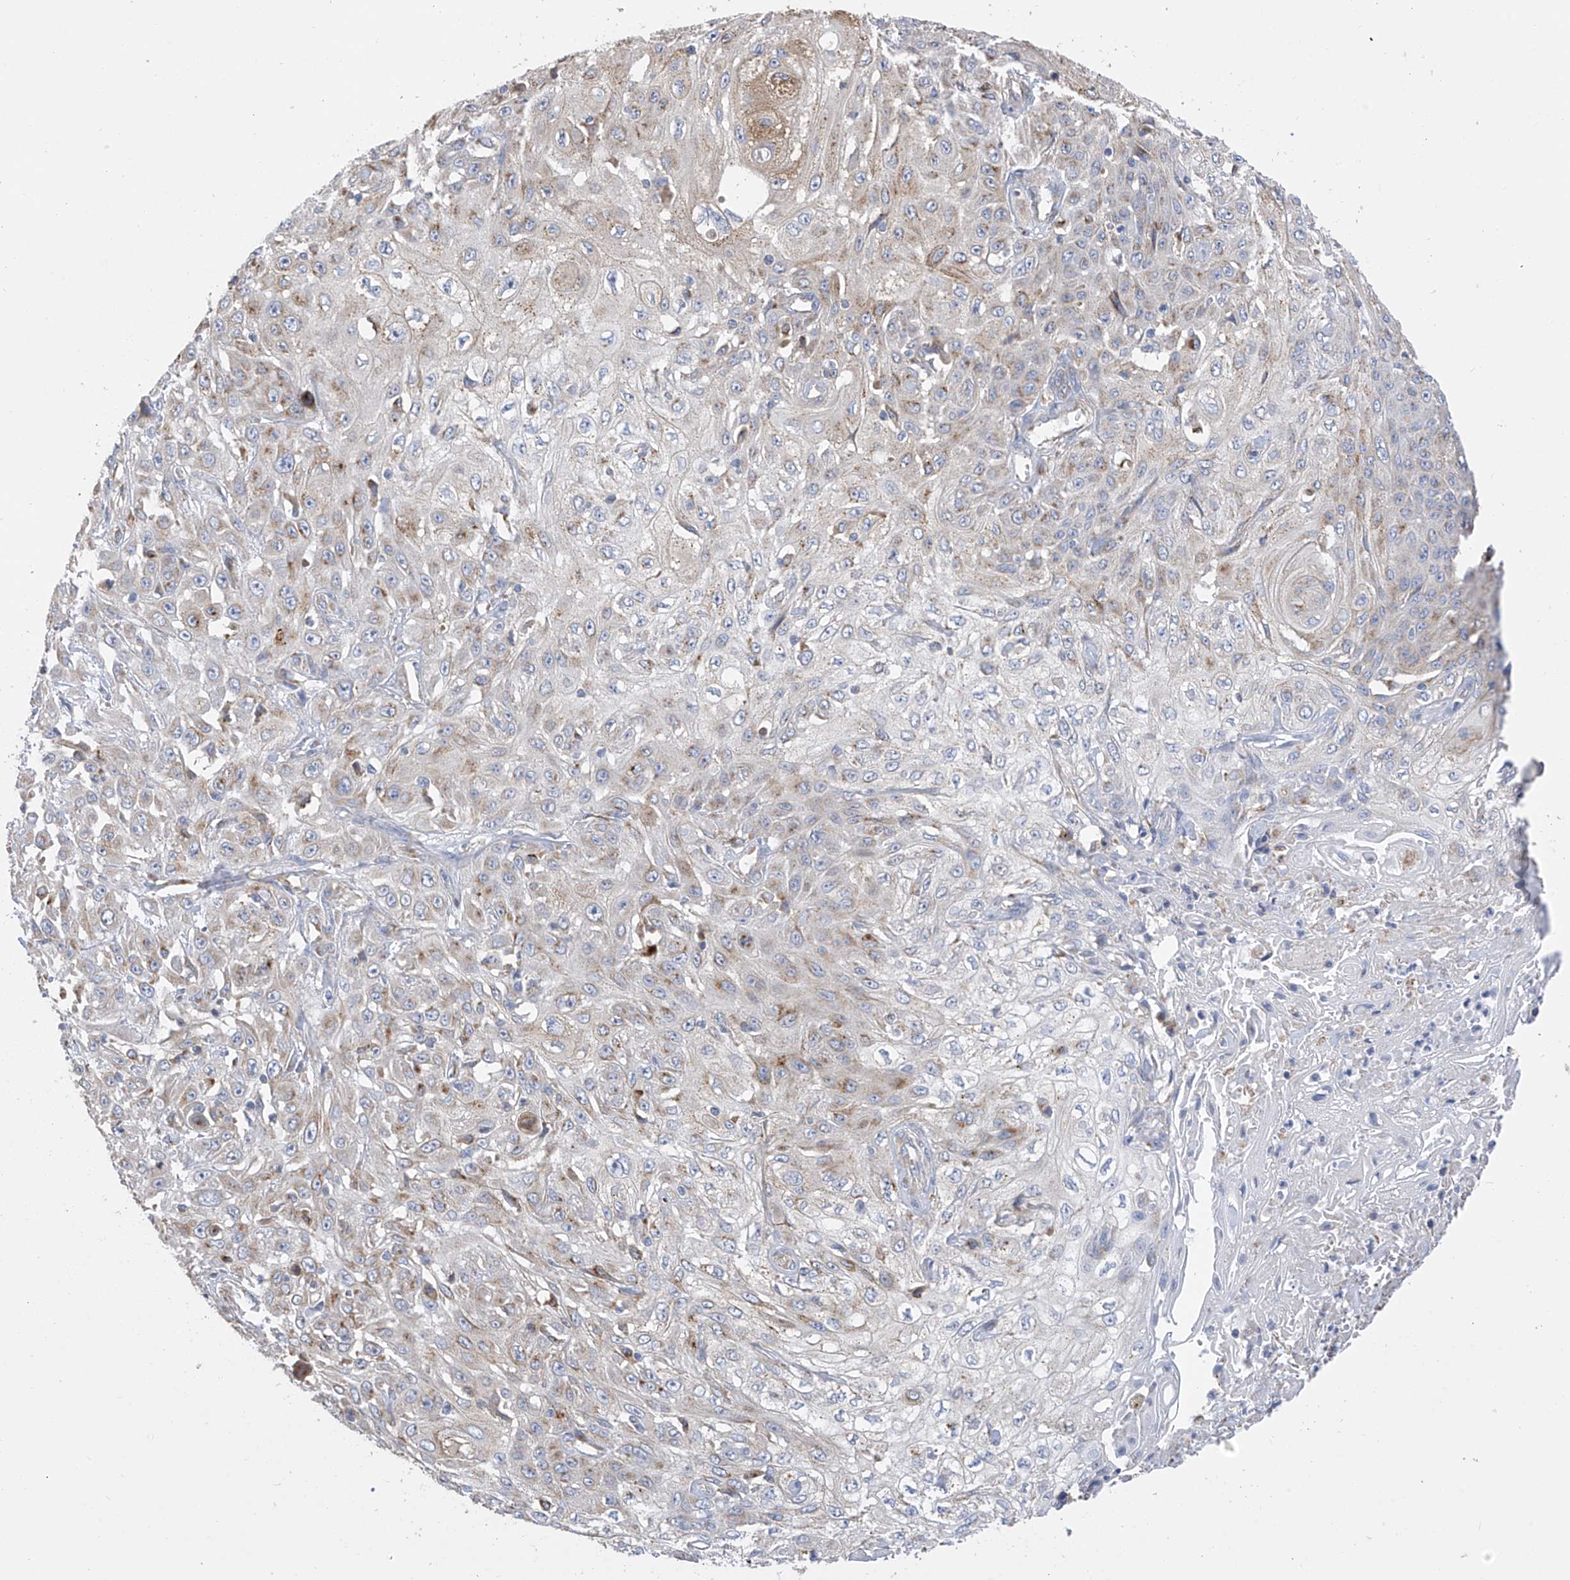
{"staining": {"intensity": "weak", "quantity": "<25%", "location": "cytoplasmic/membranous"}, "tissue": "skin cancer", "cell_type": "Tumor cells", "image_type": "cancer", "snomed": [{"axis": "morphology", "description": "Squamous cell carcinoma, NOS"}, {"axis": "morphology", "description": "Squamous cell carcinoma, metastatic, NOS"}, {"axis": "topography", "description": "Skin"}, {"axis": "topography", "description": "Lymph node"}], "caption": "High power microscopy micrograph of an IHC histopathology image of metastatic squamous cell carcinoma (skin), revealing no significant positivity in tumor cells.", "gene": "ITM2B", "patient": {"sex": "male", "age": 75}}